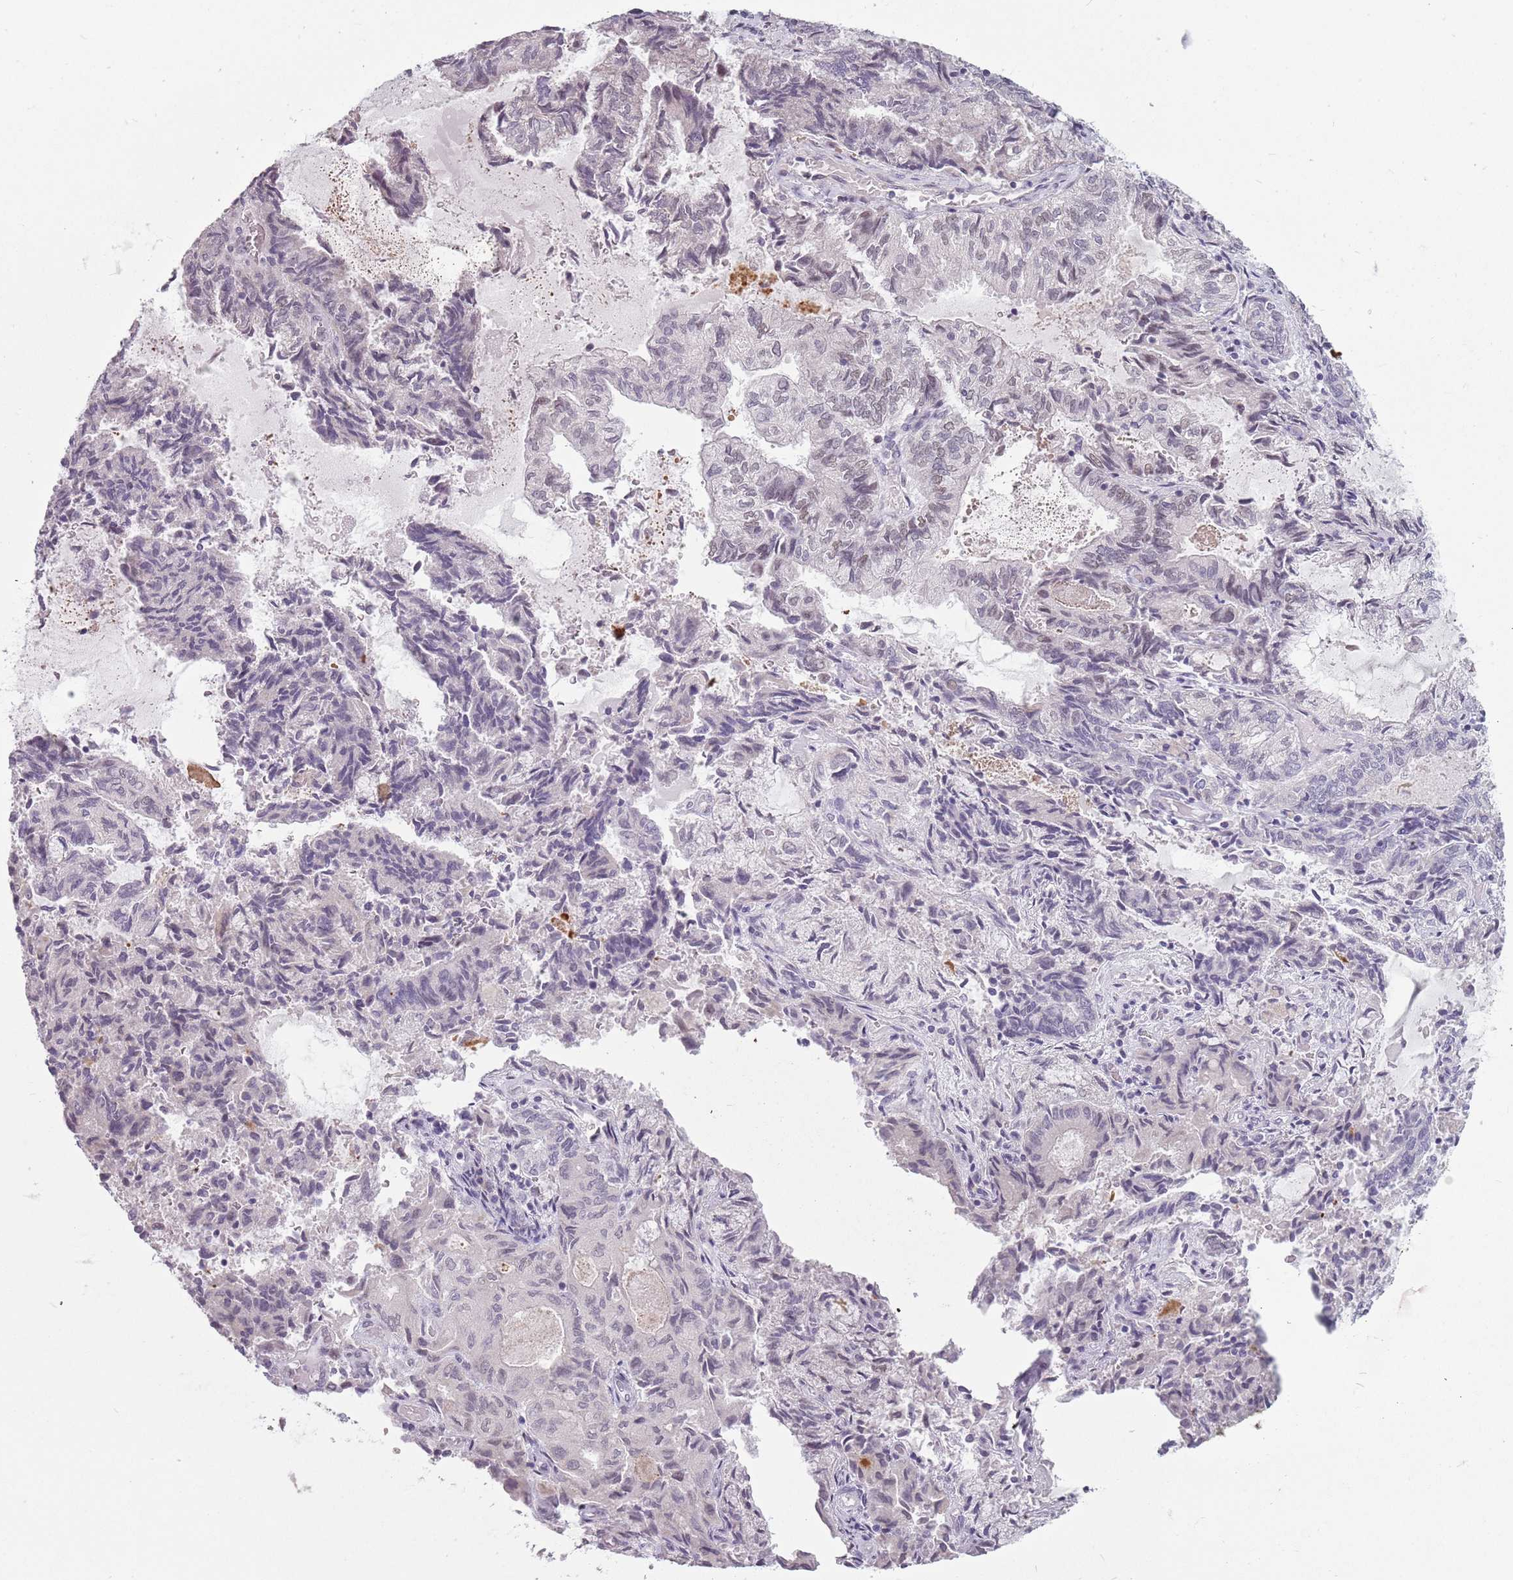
{"staining": {"intensity": "negative", "quantity": "none", "location": "none"}, "tissue": "endometrial cancer", "cell_type": "Tumor cells", "image_type": "cancer", "snomed": [{"axis": "morphology", "description": "Adenocarcinoma, NOS"}, {"axis": "topography", "description": "Endometrium"}], "caption": "This is a histopathology image of immunohistochemistry staining of adenocarcinoma (endometrial), which shows no positivity in tumor cells.", "gene": "PTCHD1", "patient": {"sex": "female", "age": 80}}